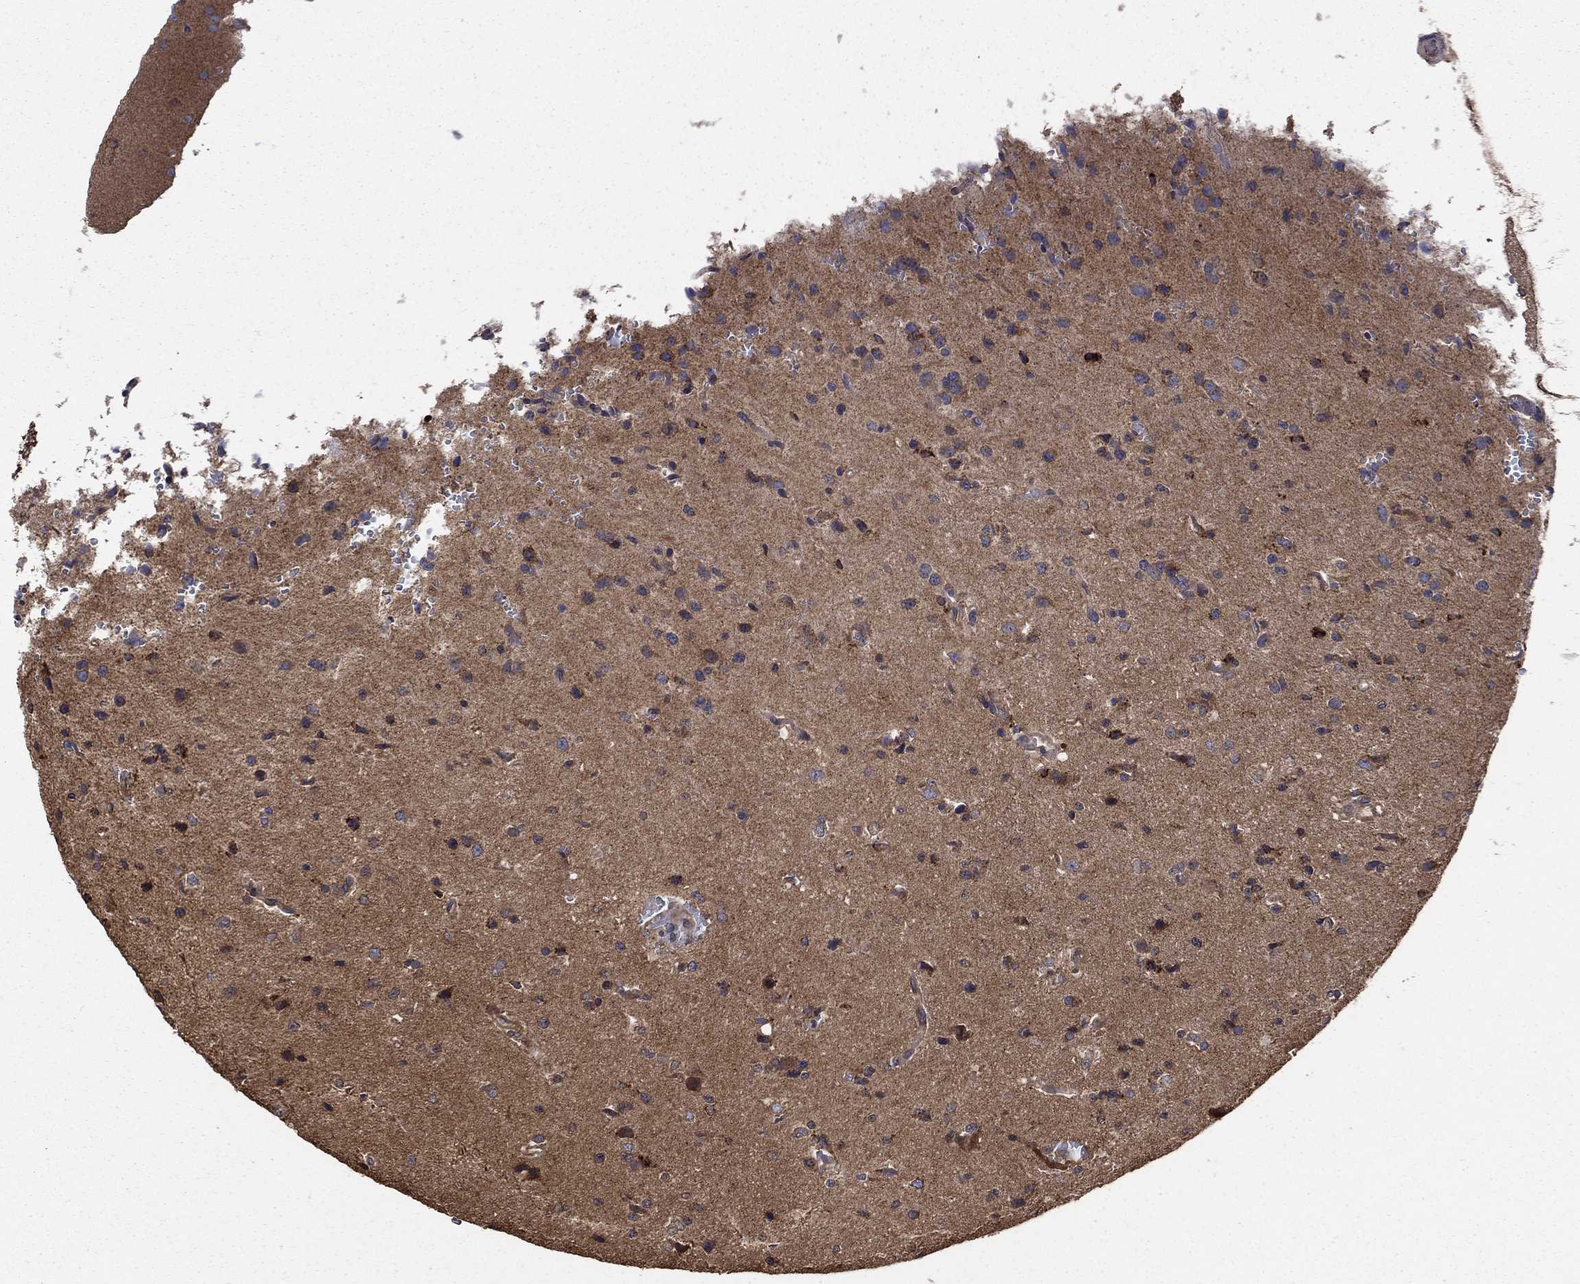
{"staining": {"intensity": "negative", "quantity": "none", "location": "none"}, "tissue": "glioma", "cell_type": "Tumor cells", "image_type": "cancer", "snomed": [{"axis": "morphology", "description": "Glioma, malignant, Low grade"}, {"axis": "topography", "description": "Brain"}], "caption": "An image of glioma stained for a protein reveals no brown staining in tumor cells.", "gene": "BABAM2", "patient": {"sex": "male", "age": 41}}